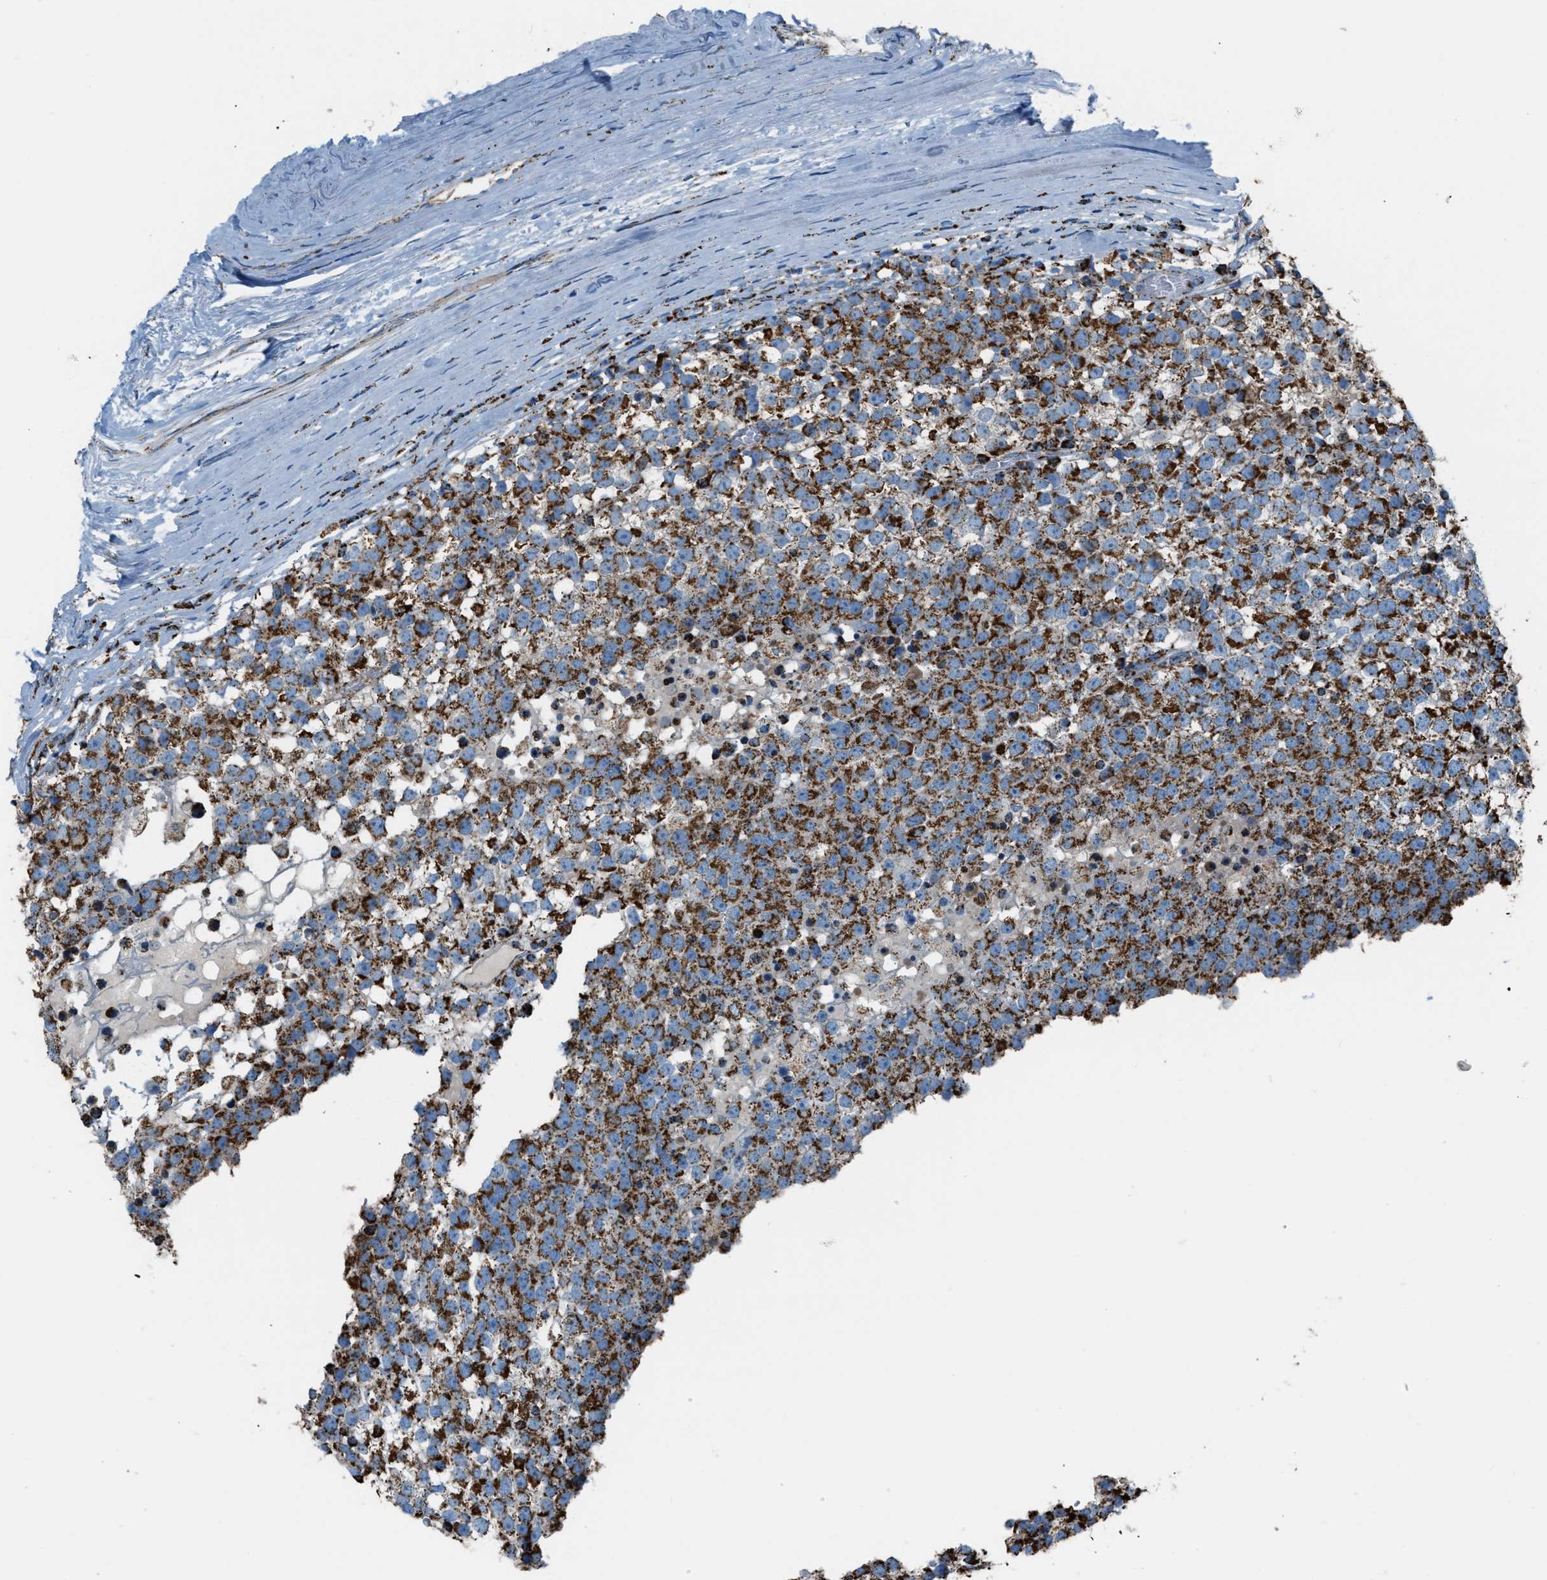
{"staining": {"intensity": "strong", "quantity": ">75%", "location": "cytoplasmic/membranous"}, "tissue": "testis cancer", "cell_type": "Tumor cells", "image_type": "cancer", "snomed": [{"axis": "morphology", "description": "Seminoma, NOS"}, {"axis": "topography", "description": "Testis"}], "caption": "Human testis seminoma stained with a protein marker exhibits strong staining in tumor cells.", "gene": "MDH2", "patient": {"sex": "male", "age": 65}}